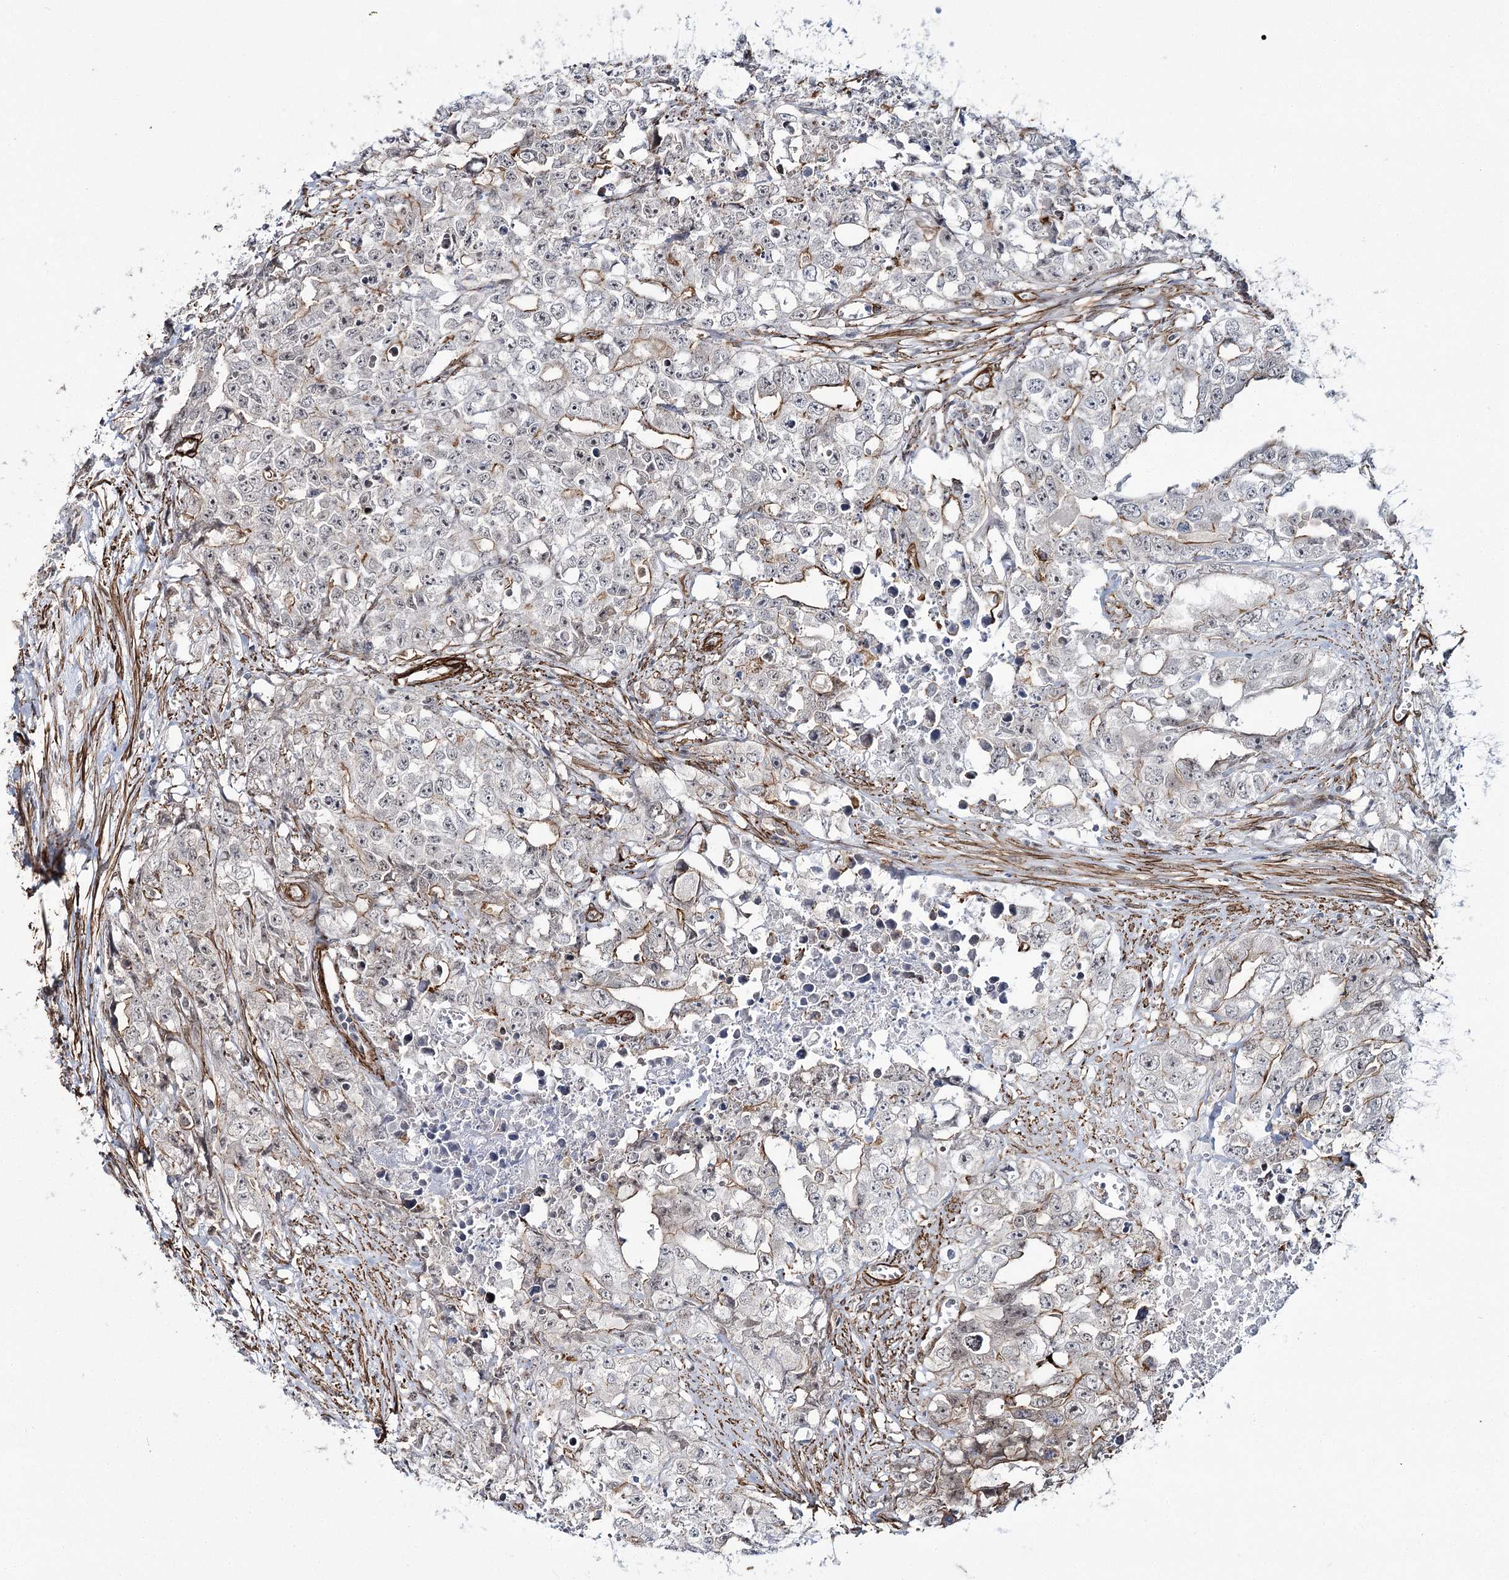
{"staining": {"intensity": "weak", "quantity": "<25%", "location": "cytoplasmic/membranous"}, "tissue": "testis cancer", "cell_type": "Tumor cells", "image_type": "cancer", "snomed": [{"axis": "morphology", "description": "Seminoma, NOS"}, {"axis": "morphology", "description": "Carcinoma, Embryonal, NOS"}, {"axis": "topography", "description": "Testis"}], "caption": "Human testis embryonal carcinoma stained for a protein using immunohistochemistry (IHC) shows no staining in tumor cells.", "gene": "CWF19L1", "patient": {"sex": "male", "age": 43}}